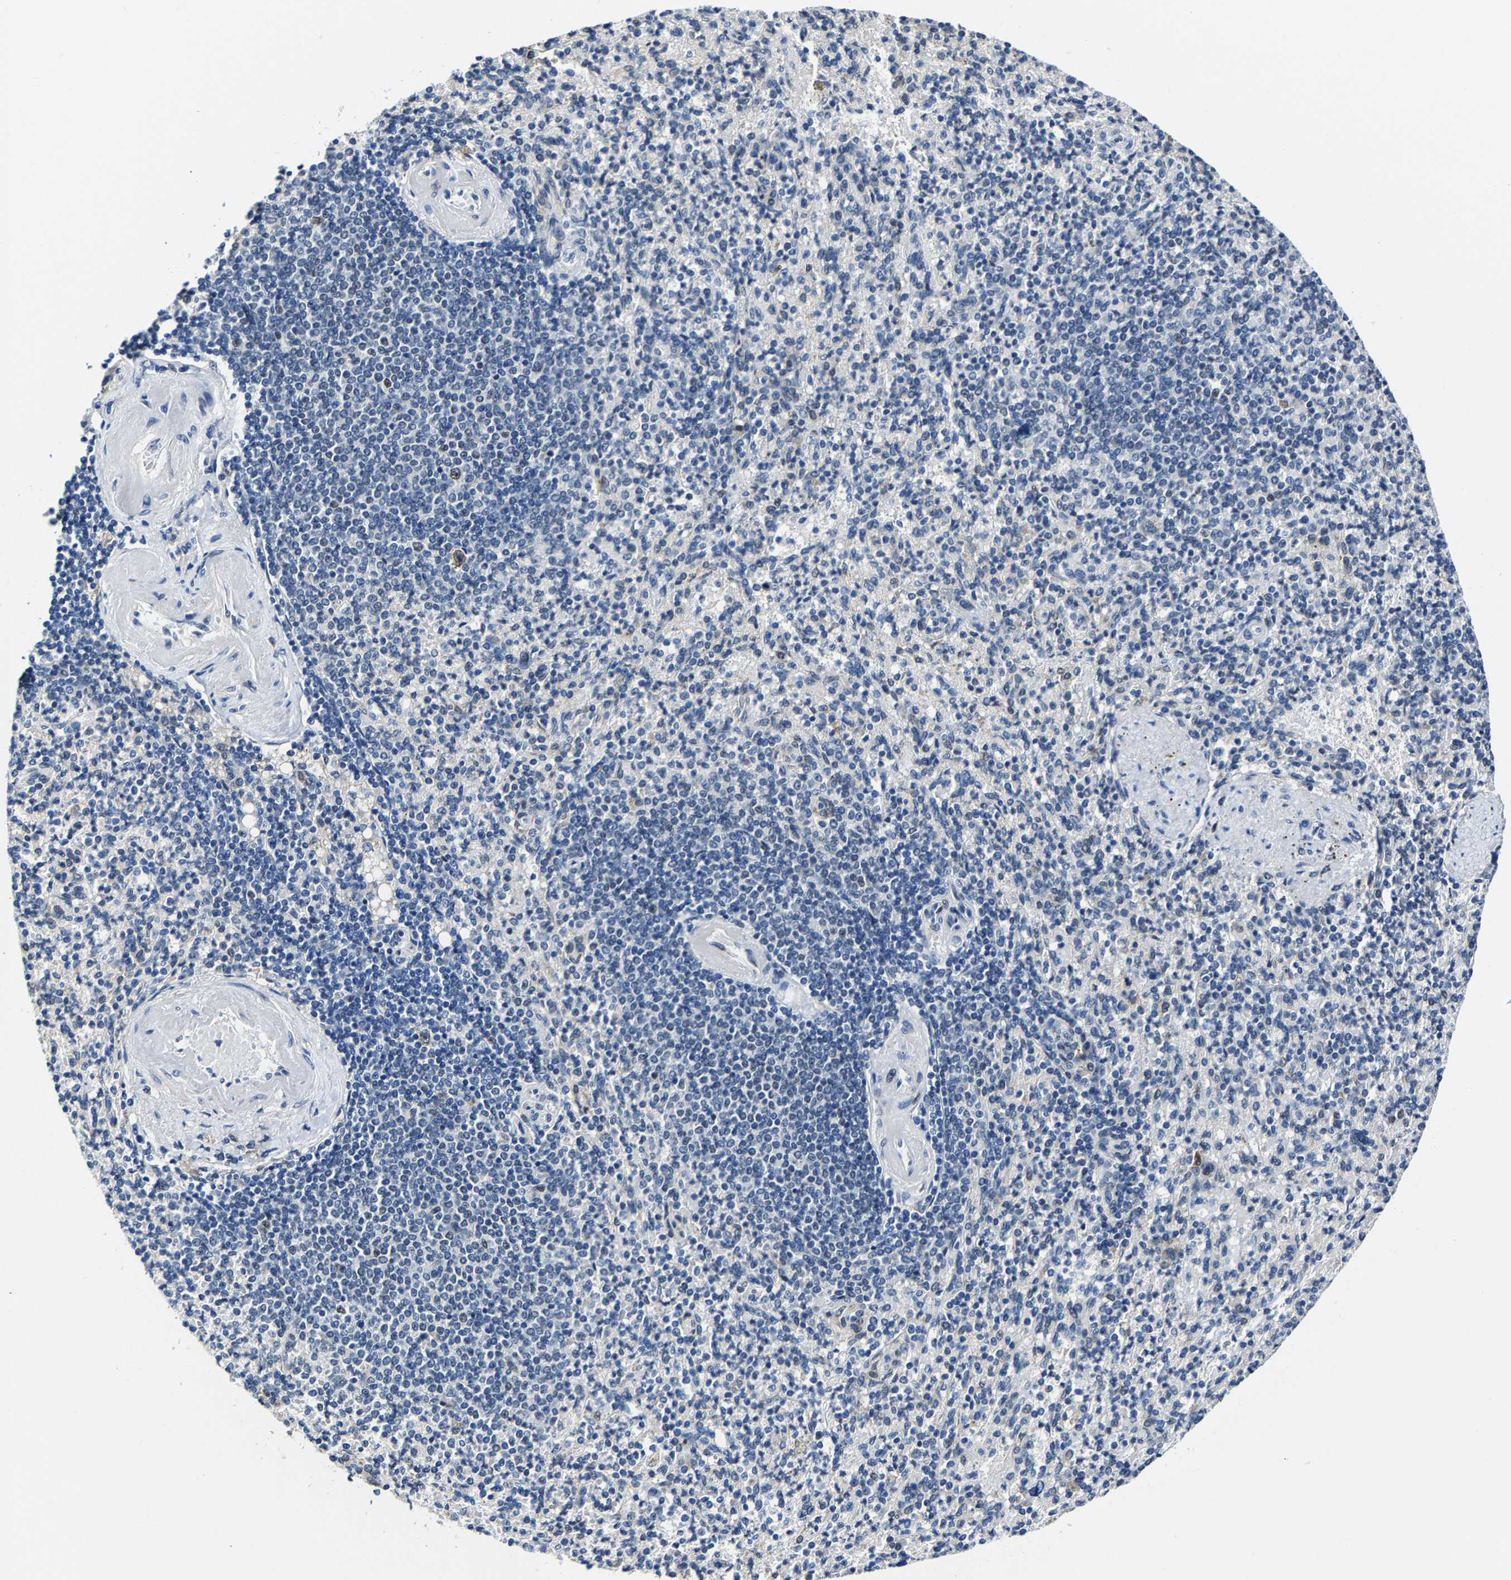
{"staining": {"intensity": "moderate", "quantity": "<25%", "location": "cytoplasmic/membranous"}, "tissue": "spleen", "cell_type": "Cells in red pulp", "image_type": "normal", "snomed": [{"axis": "morphology", "description": "Normal tissue, NOS"}, {"axis": "topography", "description": "Spleen"}], "caption": "Immunohistochemical staining of normal spleen reveals <25% levels of moderate cytoplasmic/membranous protein positivity in approximately <25% of cells in red pulp.", "gene": "METTL1", "patient": {"sex": "female", "age": 74}}